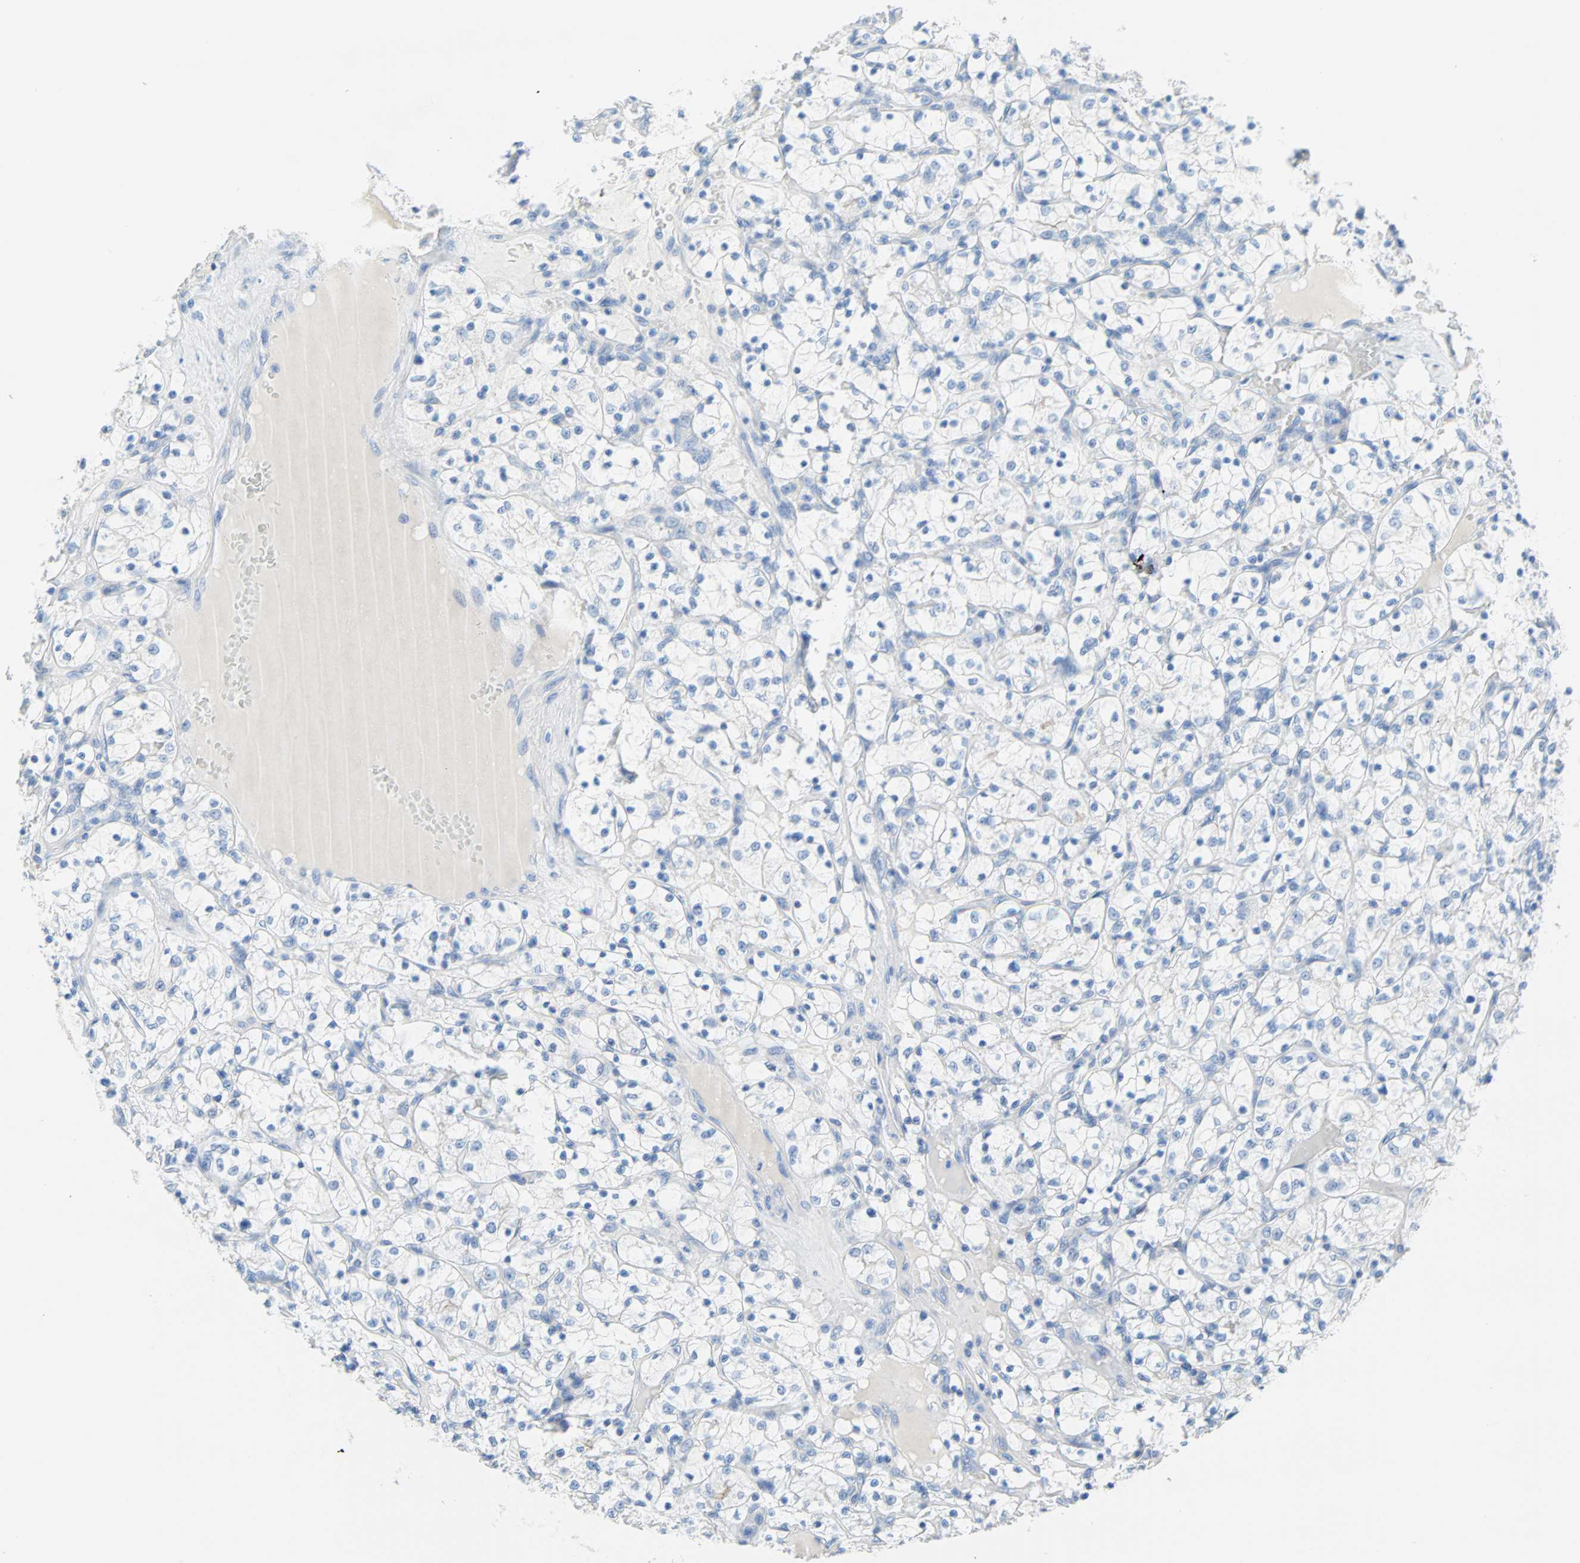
{"staining": {"intensity": "negative", "quantity": "none", "location": "none"}, "tissue": "renal cancer", "cell_type": "Tumor cells", "image_type": "cancer", "snomed": [{"axis": "morphology", "description": "Adenocarcinoma, NOS"}, {"axis": "topography", "description": "Kidney"}], "caption": "Tumor cells are negative for brown protein staining in adenocarcinoma (renal).", "gene": "PDPN", "patient": {"sex": "female", "age": 69}}